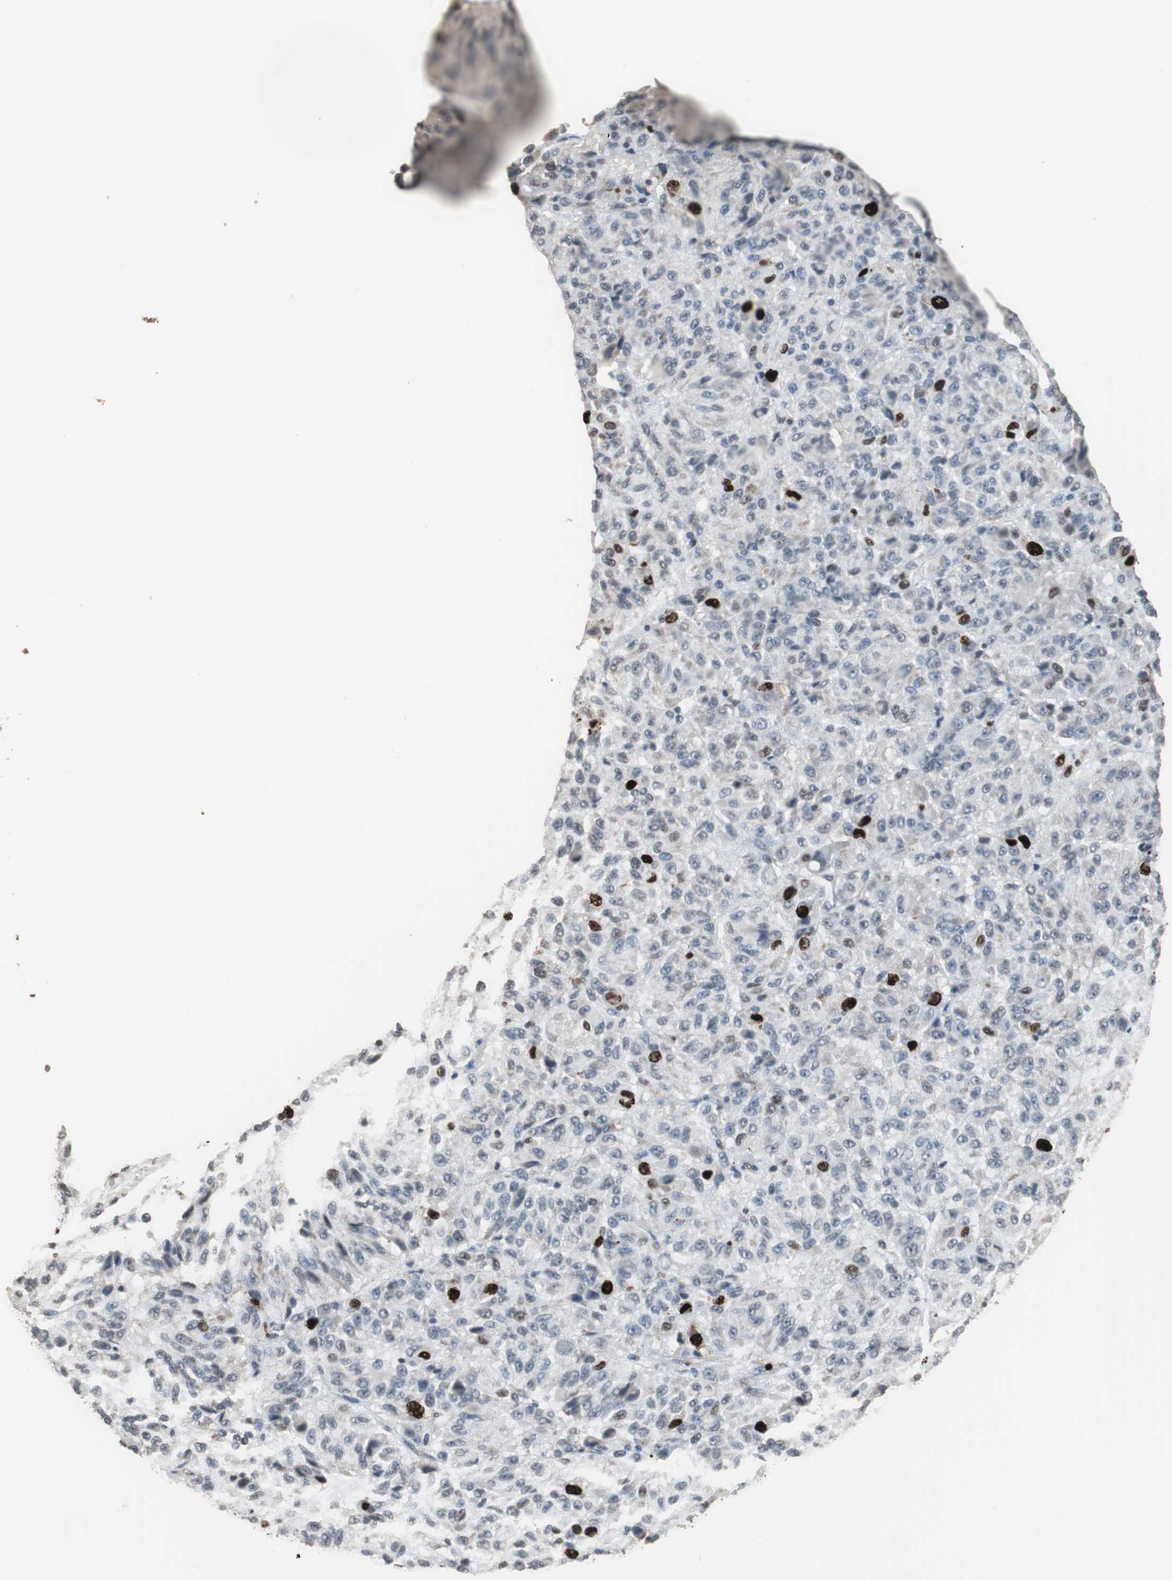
{"staining": {"intensity": "strong", "quantity": "<25%", "location": "nuclear"}, "tissue": "melanoma", "cell_type": "Tumor cells", "image_type": "cancer", "snomed": [{"axis": "morphology", "description": "Malignant melanoma, Metastatic site"}, {"axis": "topography", "description": "Lung"}], "caption": "Immunohistochemistry (IHC) (DAB) staining of human melanoma demonstrates strong nuclear protein positivity in about <25% of tumor cells. (DAB (3,3'-diaminobenzidine) IHC with brightfield microscopy, high magnification).", "gene": "TOP2A", "patient": {"sex": "male", "age": 64}}